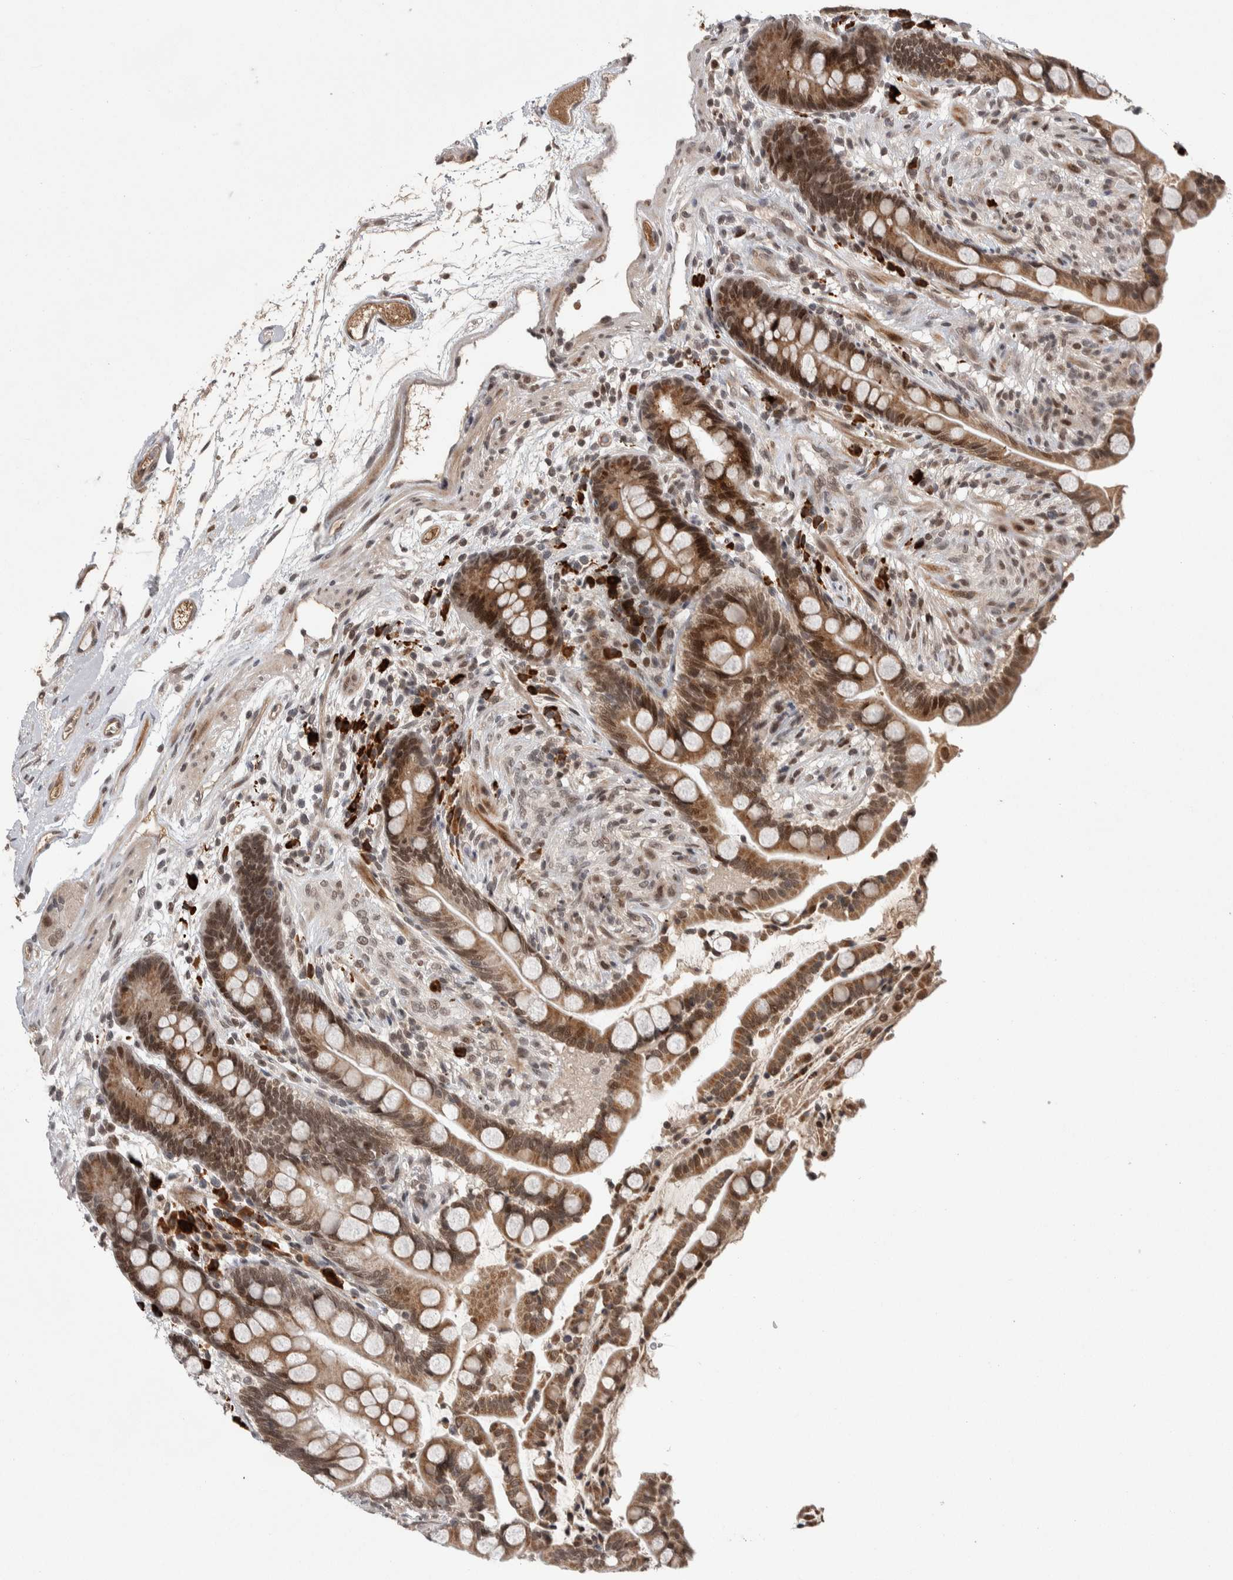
{"staining": {"intensity": "moderate", "quantity": "25%-75%", "location": "cytoplasmic/membranous,nuclear"}, "tissue": "colon", "cell_type": "Endothelial cells", "image_type": "normal", "snomed": [{"axis": "morphology", "description": "Normal tissue, NOS"}, {"axis": "topography", "description": "Colon"}], "caption": "This micrograph demonstrates normal colon stained with immunohistochemistry to label a protein in brown. The cytoplasmic/membranous,nuclear of endothelial cells show moderate positivity for the protein. Nuclei are counter-stained blue.", "gene": "ZNF592", "patient": {"sex": "male", "age": 73}}